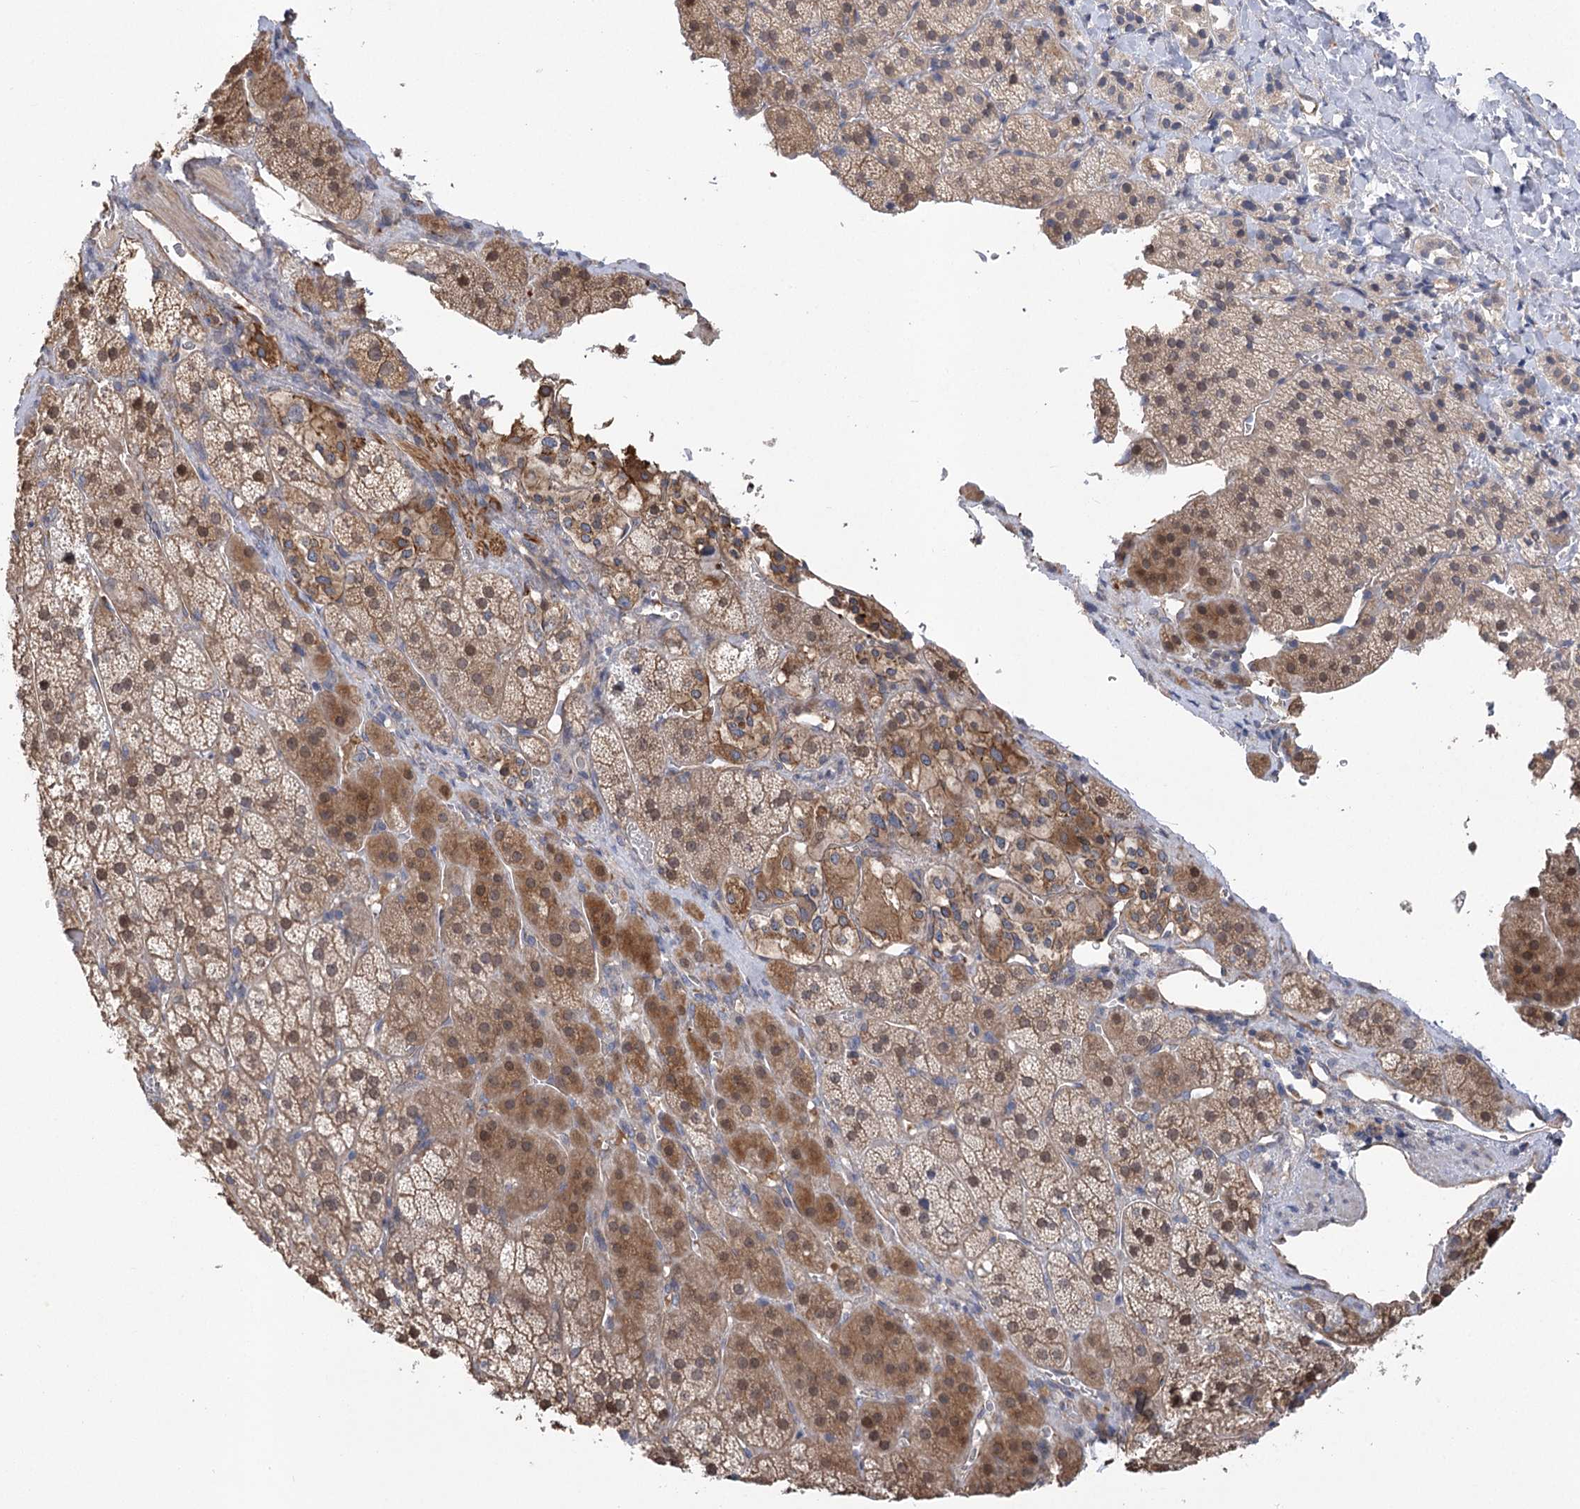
{"staining": {"intensity": "moderate", "quantity": "25%-75%", "location": "cytoplasmic/membranous"}, "tissue": "adrenal gland", "cell_type": "Glandular cells", "image_type": "normal", "snomed": [{"axis": "morphology", "description": "Normal tissue, NOS"}, {"axis": "topography", "description": "Adrenal gland"}], "caption": "Adrenal gland stained with DAB (3,3'-diaminobenzidine) IHC reveals medium levels of moderate cytoplasmic/membranous positivity in about 25%-75% of glandular cells. Nuclei are stained in blue.", "gene": "RWDD4", "patient": {"sex": "female", "age": 44}}